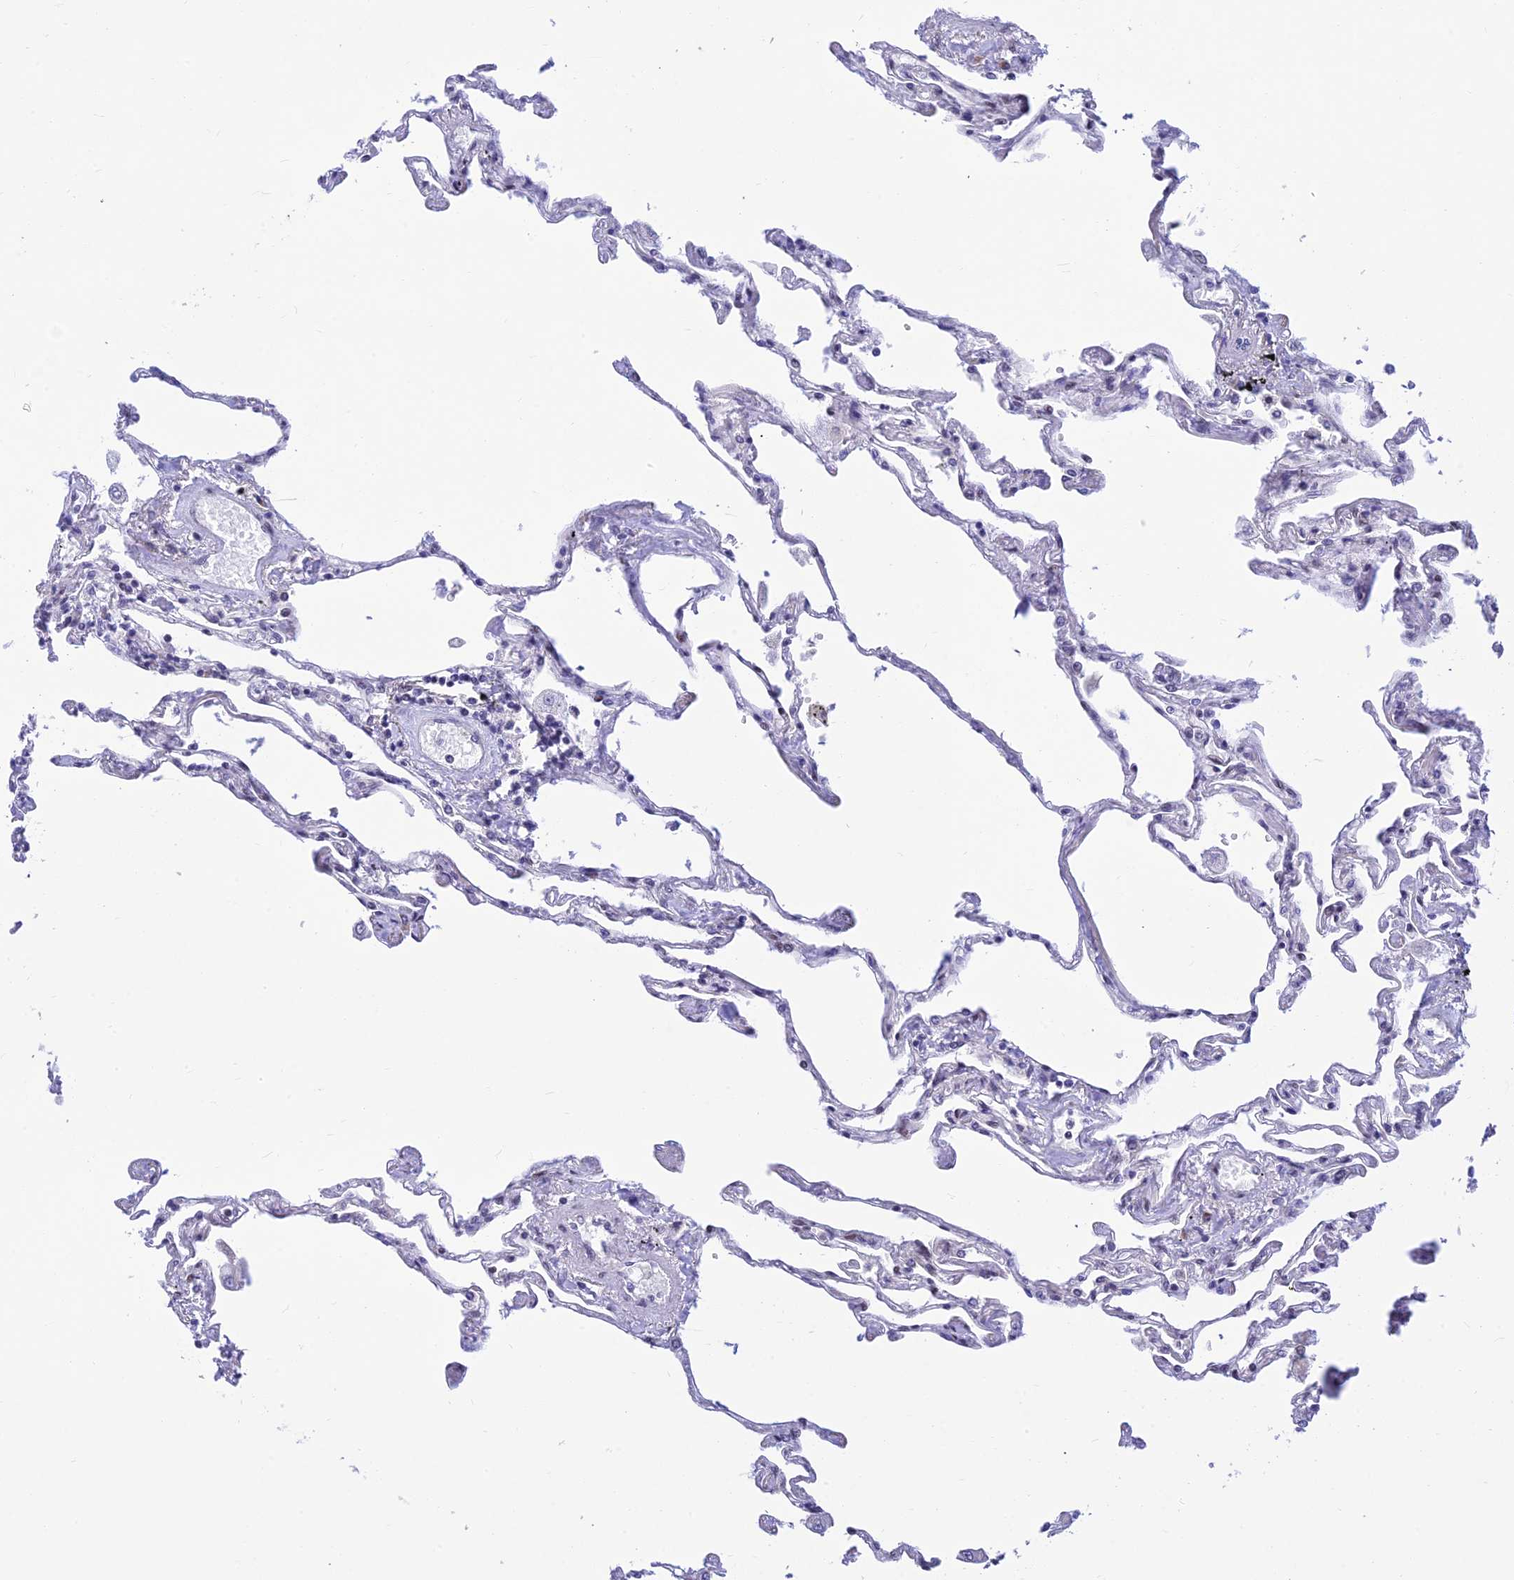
{"staining": {"intensity": "negative", "quantity": "none", "location": "none"}, "tissue": "lung", "cell_type": "Alveolar cells", "image_type": "normal", "snomed": [{"axis": "morphology", "description": "Normal tissue, NOS"}, {"axis": "topography", "description": "Lung"}], "caption": "Alveolar cells are negative for protein expression in benign human lung. The staining is performed using DAB (3,3'-diaminobenzidine) brown chromogen with nuclei counter-stained in using hematoxylin.", "gene": "INKA1", "patient": {"sex": "female", "age": 67}}